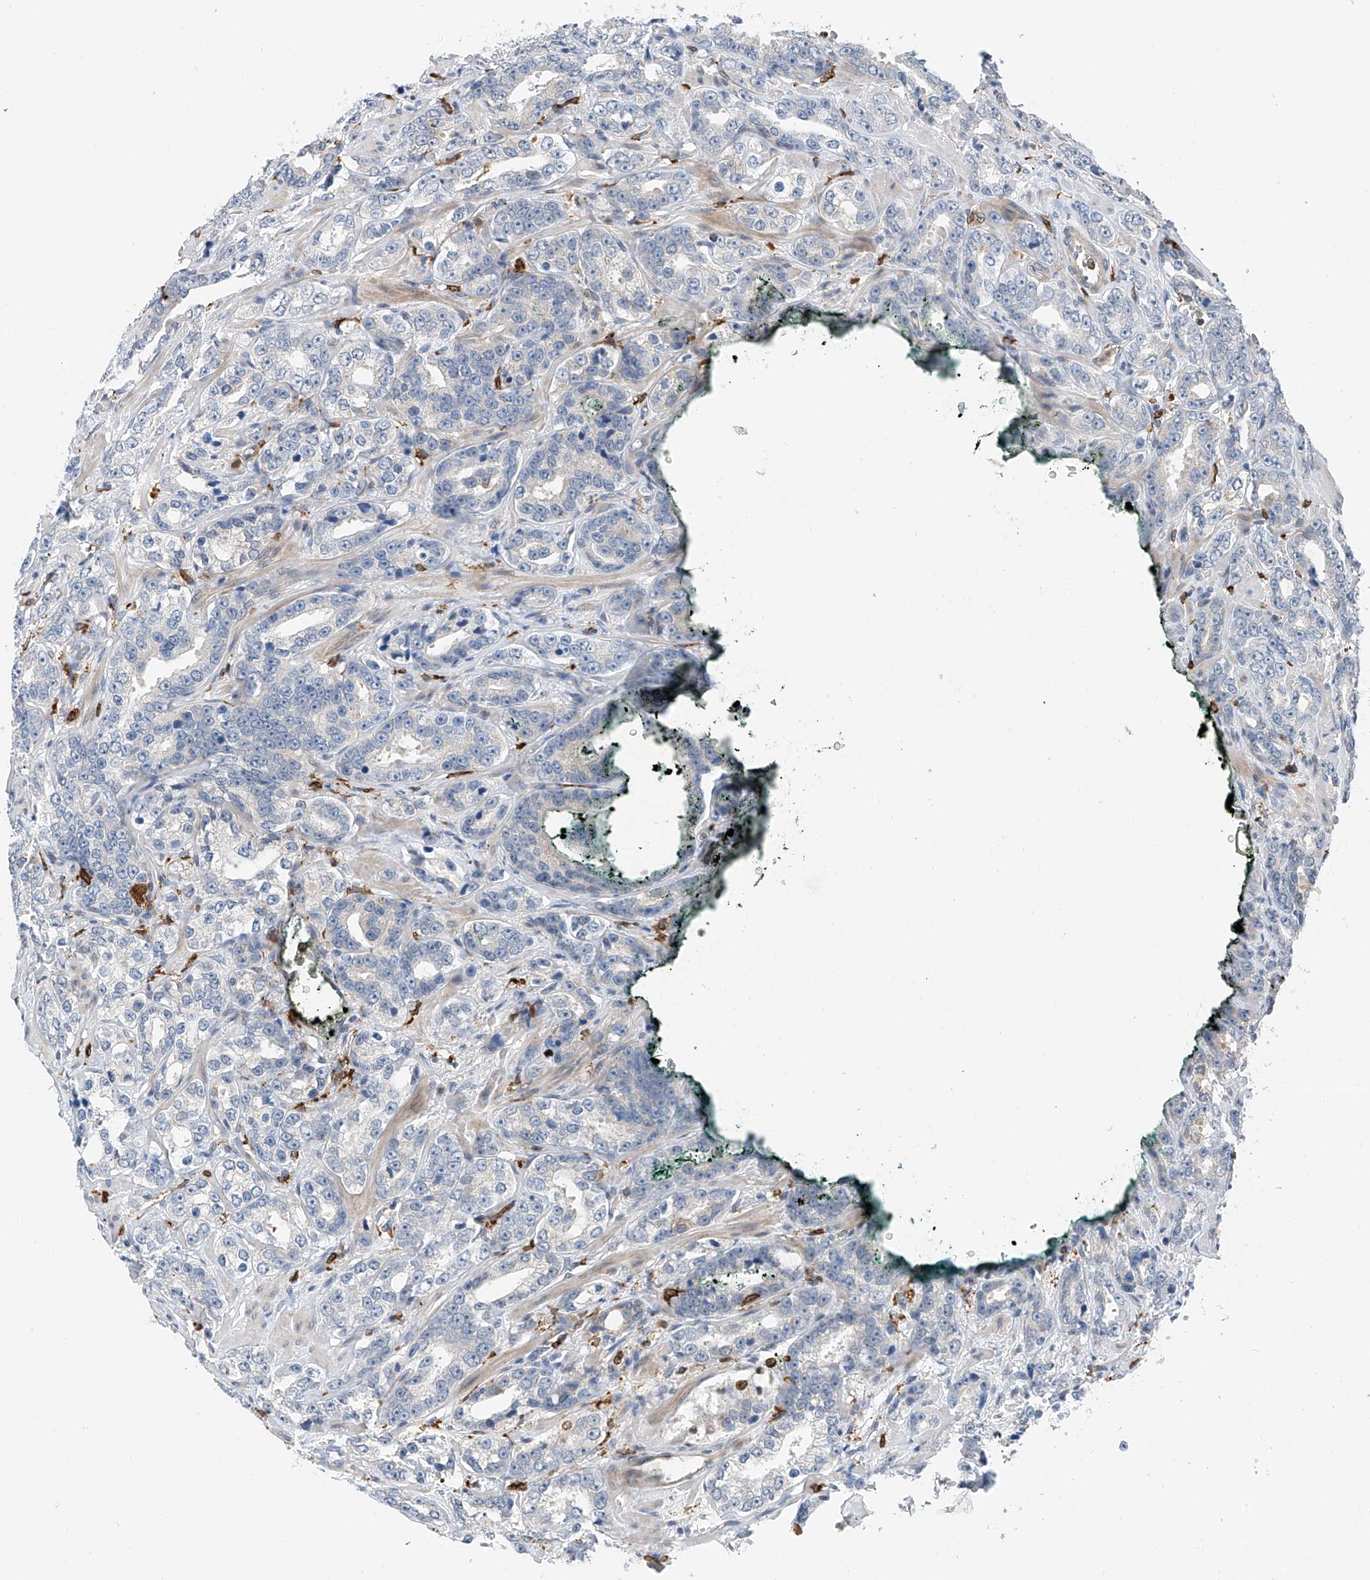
{"staining": {"intensity": "negative", "quantity": "none", "location": "none"}, "tissue": "prostate cancer", "cell_type": "Tumor cells", "image_type": "cancer", "snomed": [{"axis": "morphology", "description": "Adenocarcinoma, High grade"}, {"axis": "topography", "description": "Prostate"}], "caption": "High power microscopy image of an immunohistochemistry image of adenocarcinoma (high-grade) (prostate), revealing no significant staining in tumor cells.", "gene": "TBXAS1", "patient": {"sex": "male", "age": 62}}